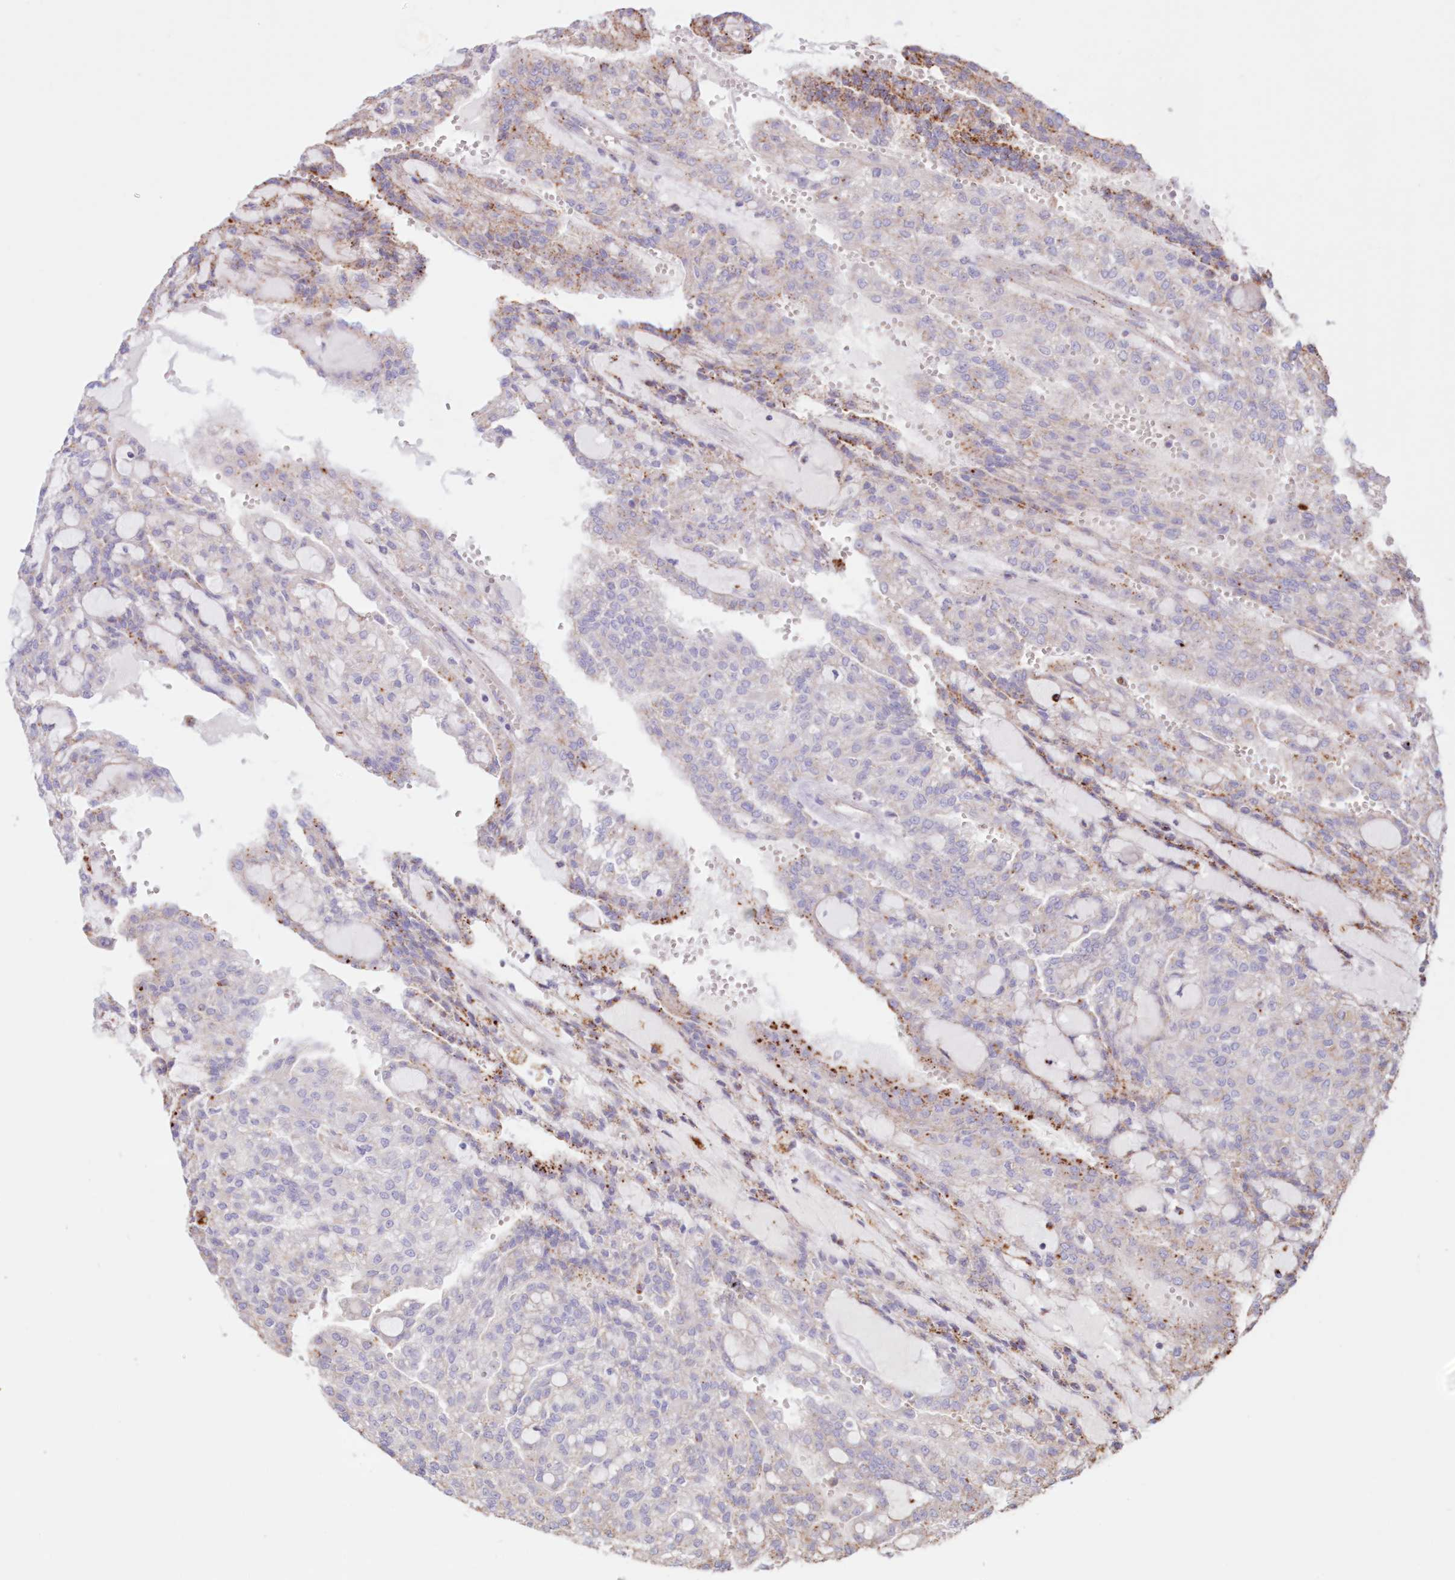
{"staining": {"intensity": "moderate", "quantity": "<25%", "location": "cytoplasmic/membranous"}, "tissue": "renal cancer", "cell_type": "Tumor cells", "image_type": "cancer", "snomed": [{"axis": "morphology", "description": "Adenocarcinoma, NOS"}, {"axis": "topography", "description": "Kidney"}], "caption": "Immunohistochemical staining of renal cancer (adenocarcinoma) displays low levels of moderate cytoplasmic/membranous protein expression in about <25% of tumor cells.", "gene": "TPP1", "patient": {"sex": "male", "age": 63}}